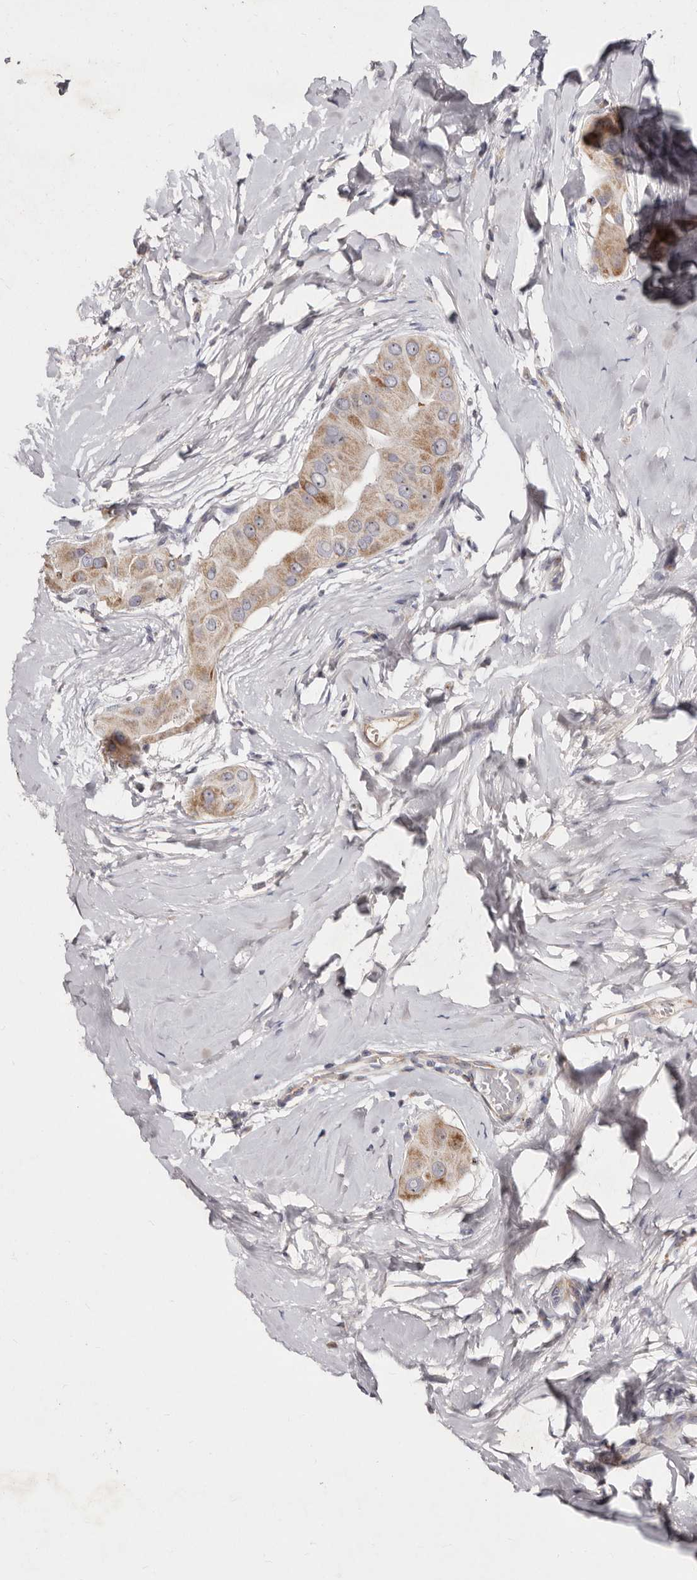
{"staining": {"intensity": "moderate", "quantity": ">75%", "location": "cytoplasmic/membranous"}, "tissue": "thyroid cancer", "cell_type": "Tumor cells", "image_type": "cancer", "snomed": [{"axis": "morphology", "description": "Papillary adenocarcinoma, NOS"}, {"axis": "topography", "description": "Thyroid gland"}], "caption": "An IHC micrograph of neoplastic tissue is shown. Protein staining in brown highlights moderate cytoplasmic/membranous positivity in papillary adenocarcinoma (thyroid) within tumor cells. The staining was performed using DAB (3,3'-diaminobenzidine), with brown indicating positive protein expression. Nuclei are stained blue with hematoxylin.", "gene": "NUBPL", "patient": {"sex": "male", "age": 33}}